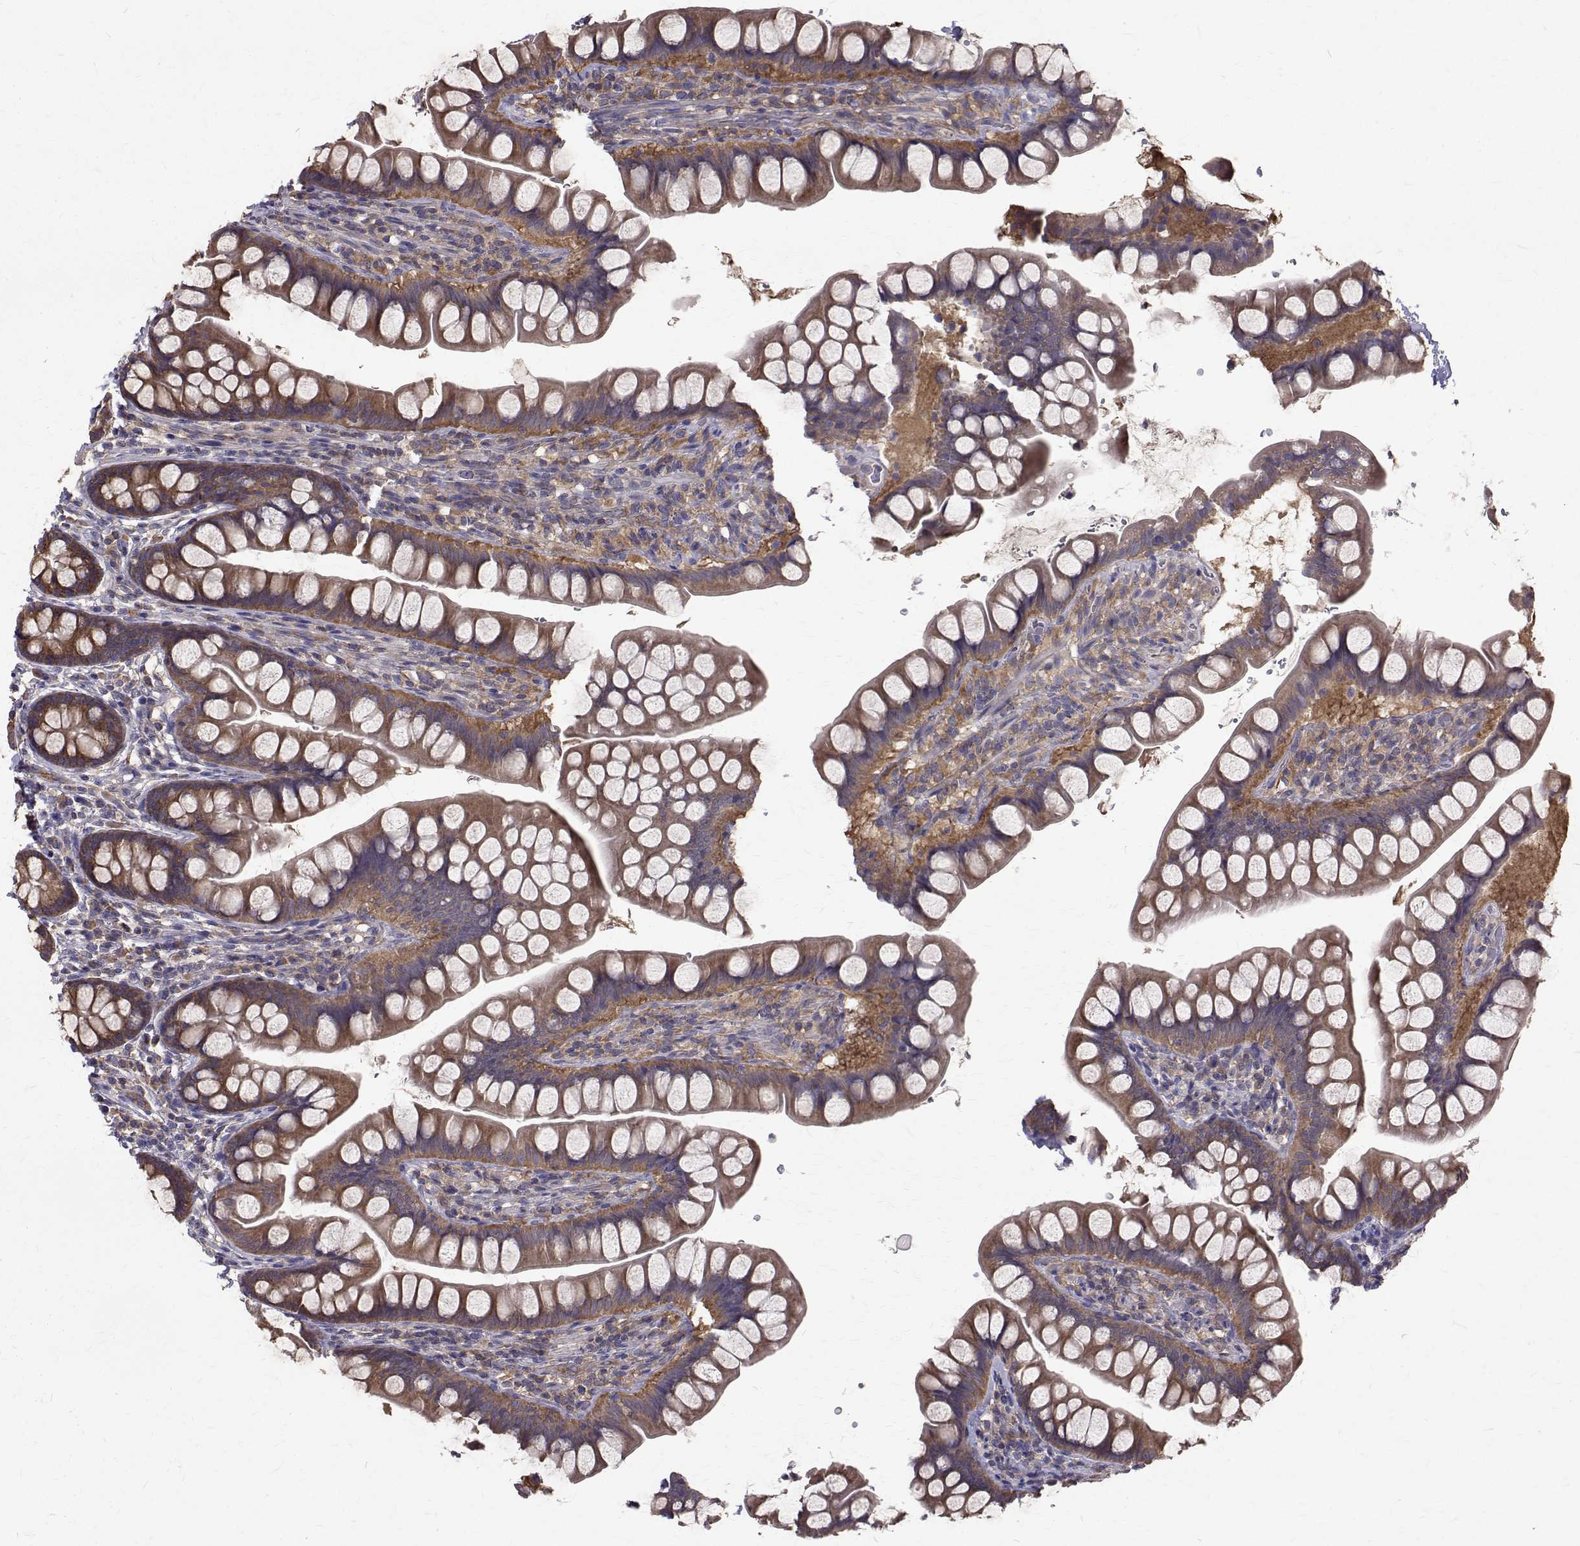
{"staining": {"intensity": "moderate", "quantity": ">75%", "location": "cytoplasmic/membranous"}, "tissue": "small intestine", "cell_type": "Glandular cells", "image_type": "normal", "snomed": [{"axis": "morphology", "description": "Normal tissue, NOS"}, {"axis": "topography", "description": "Small intestine"}], "caption": "Unremarkable small intestine was stained to show a protein in brown. There is medium levels of moderate cytoplasmic/membranous positivity in about >75% of glandular cells.", "gene": "FARSB", "patient": {"sex": "male", "age": 70}}